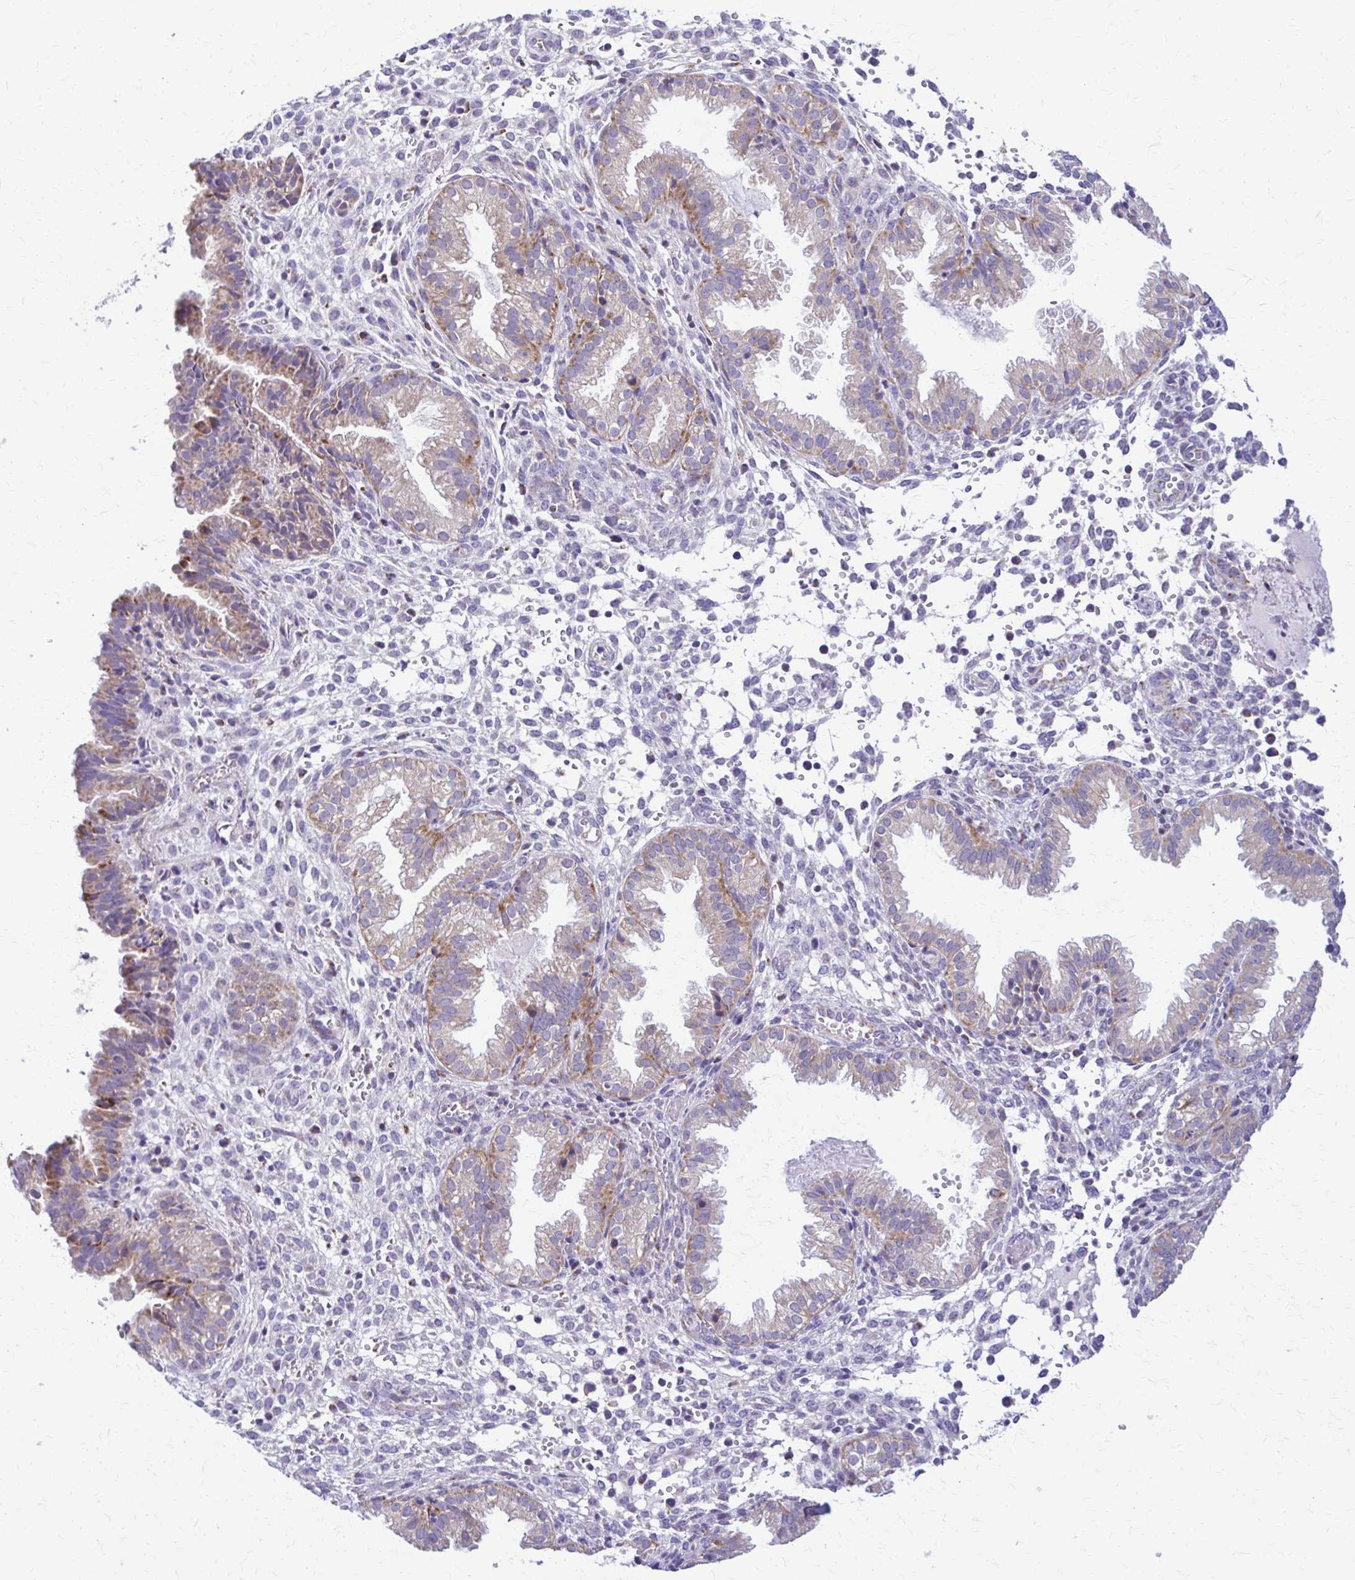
{"staining": {"intensity": "negative", "quantity": "none", "location": "none"}, "tissue": "endometrium", "cell_type": "Cells in endometrial stroma", "image_type": "normal", "snomed": [{"axis": "morphology", "description": "Normal tissue, NOS"}, {"axis": "topography", "description": "Endometrium"}], "caption": "An image of endometrium stained for a protein shows no brown staining in cells in endometrial stroma. (Brightfield microscopy of DAB immunohistochemistry at high magnification).", "gene": "SAMD13", "patient": {"sex": "female", "age": 33}}